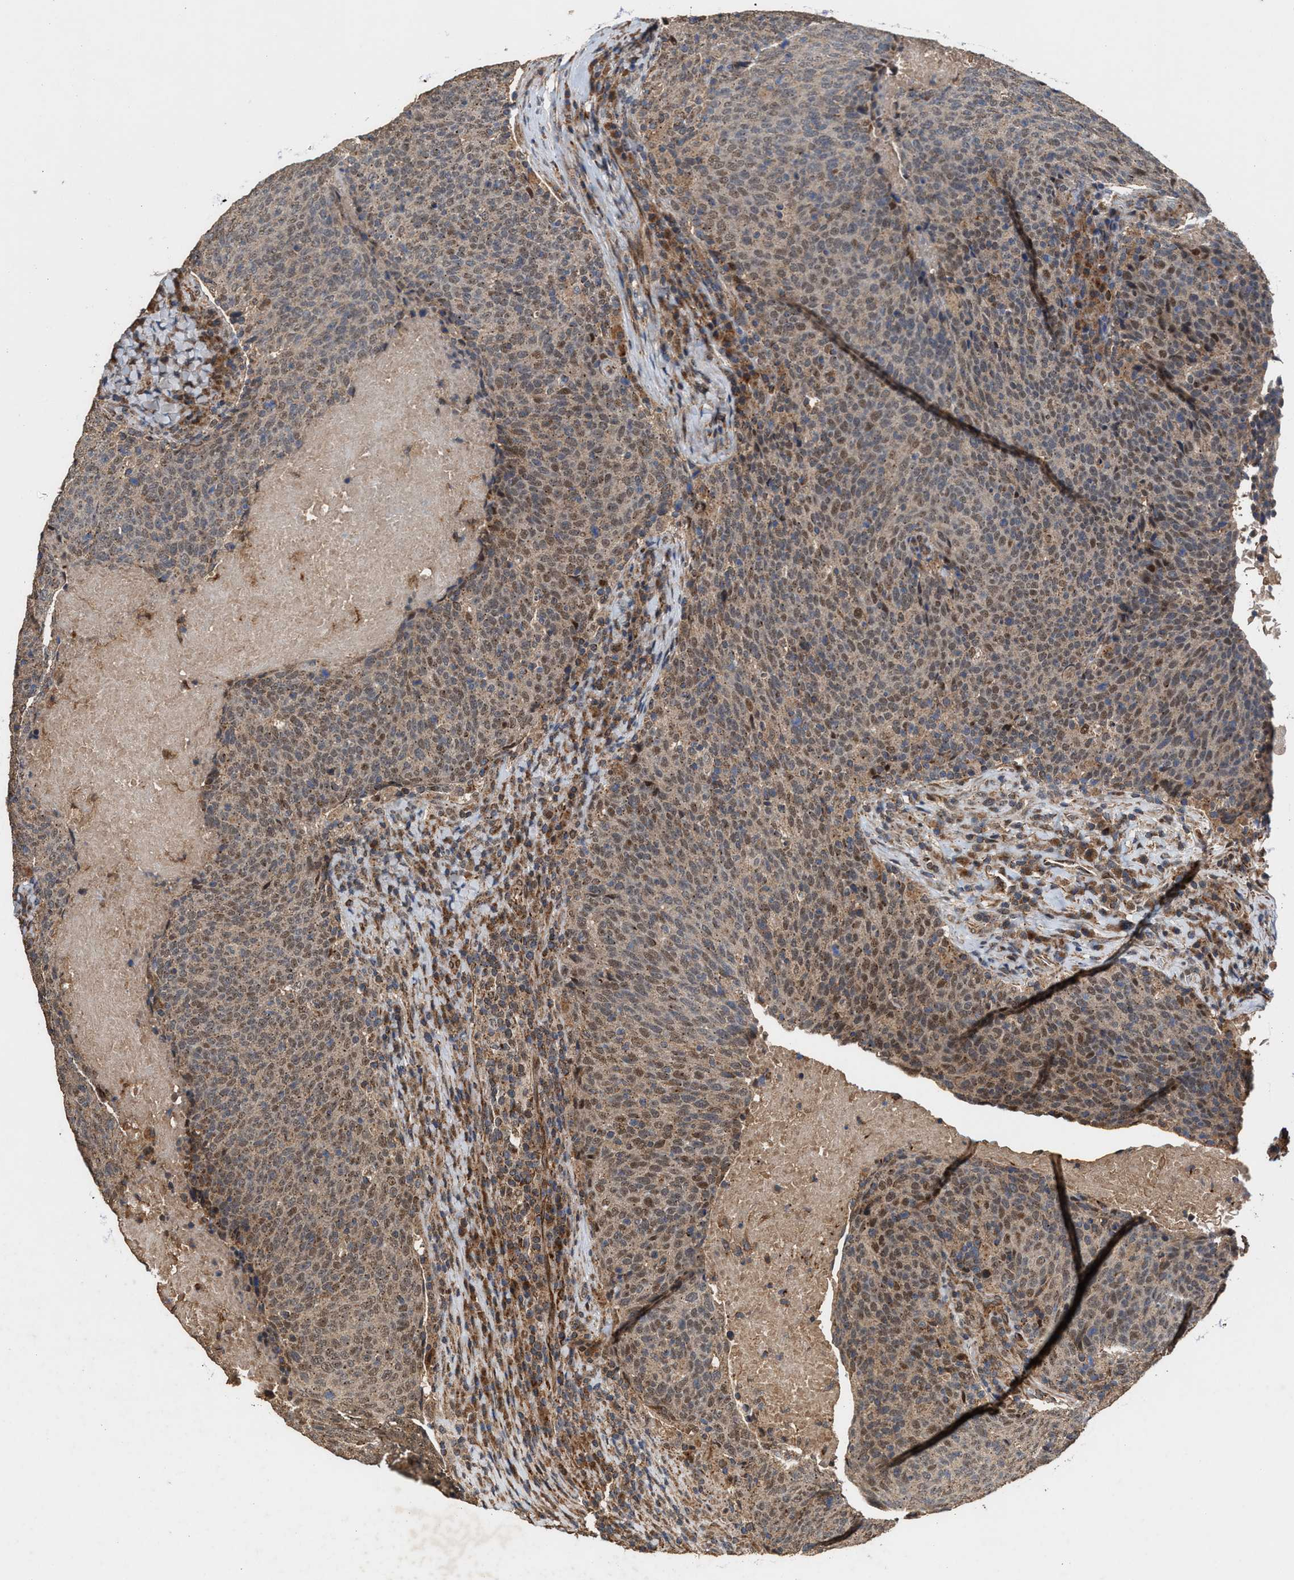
{"staining": {"intensity": "weak", "quantity": ">75%", "location": "cytoplasmic/membranous,nuclear"}, "tissue": "head and neck cancer", "cell_type": "Tumor cells", "image_type": "cancer", "snomed": [{"axis": "morphology", "description": "Squamous cell carcinoma, NOS"}, {"axis": "morphology", "description": "Squamous cell carcinoma, metastatic, NOS"}, {"axis": "topography", "description": "Lymph node"}, {"axis": "topography", "description": "Head-Neck"}], "caption": "Immunohistochemical staining of human head and neck cancer (metastatic squamous cell carcinoma) reveals low levels of weak cytoplasmic/membranous and nuclear positivity in approximately >75% of tumor cells. Nuclei are stained in blue.", "gene": "ZNHIT6", "patient": {"sex": "male", "age": 62}}